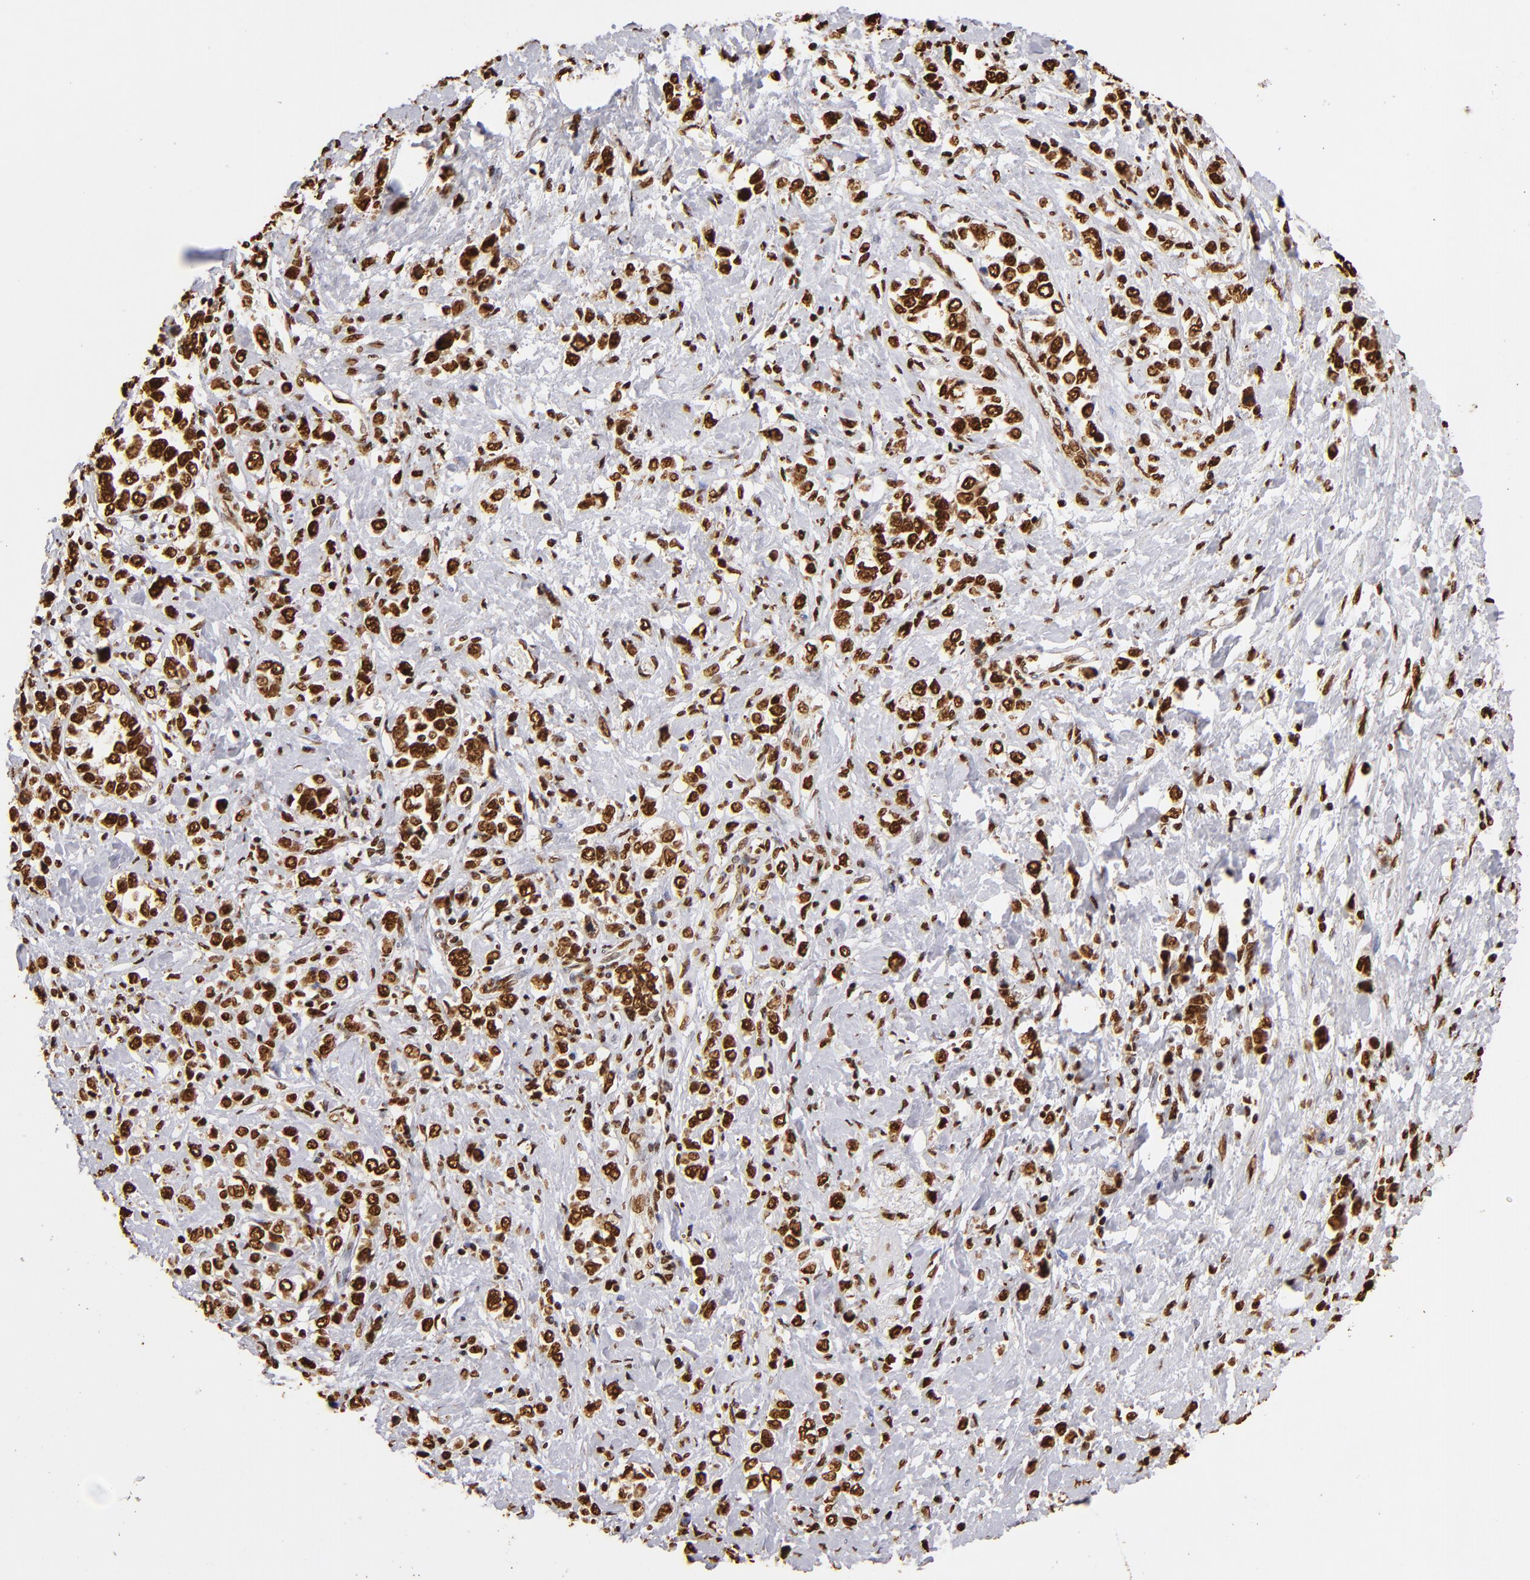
{"staining": {"intensity": "strong", "quantity": ">75%", "location": "nuclear"}, "tissue": "stomach cancer", "cell_type": "Tumor cells", "image_type": "cancer", "snomed": [{"axis": "morphology", "description": "Adenocarcinoma, NOS"}, {"axis": "topography", "description": "Stomach, upper"}], "caption": "Stomach cancer (adenocarcinoma) tissue exhibits strong nuclear expression in approximately >75% of tumor cells, visualized by immunohistochemistry.", "gene": "ILF3", "patient": {"sex": "male", "age": 76}}